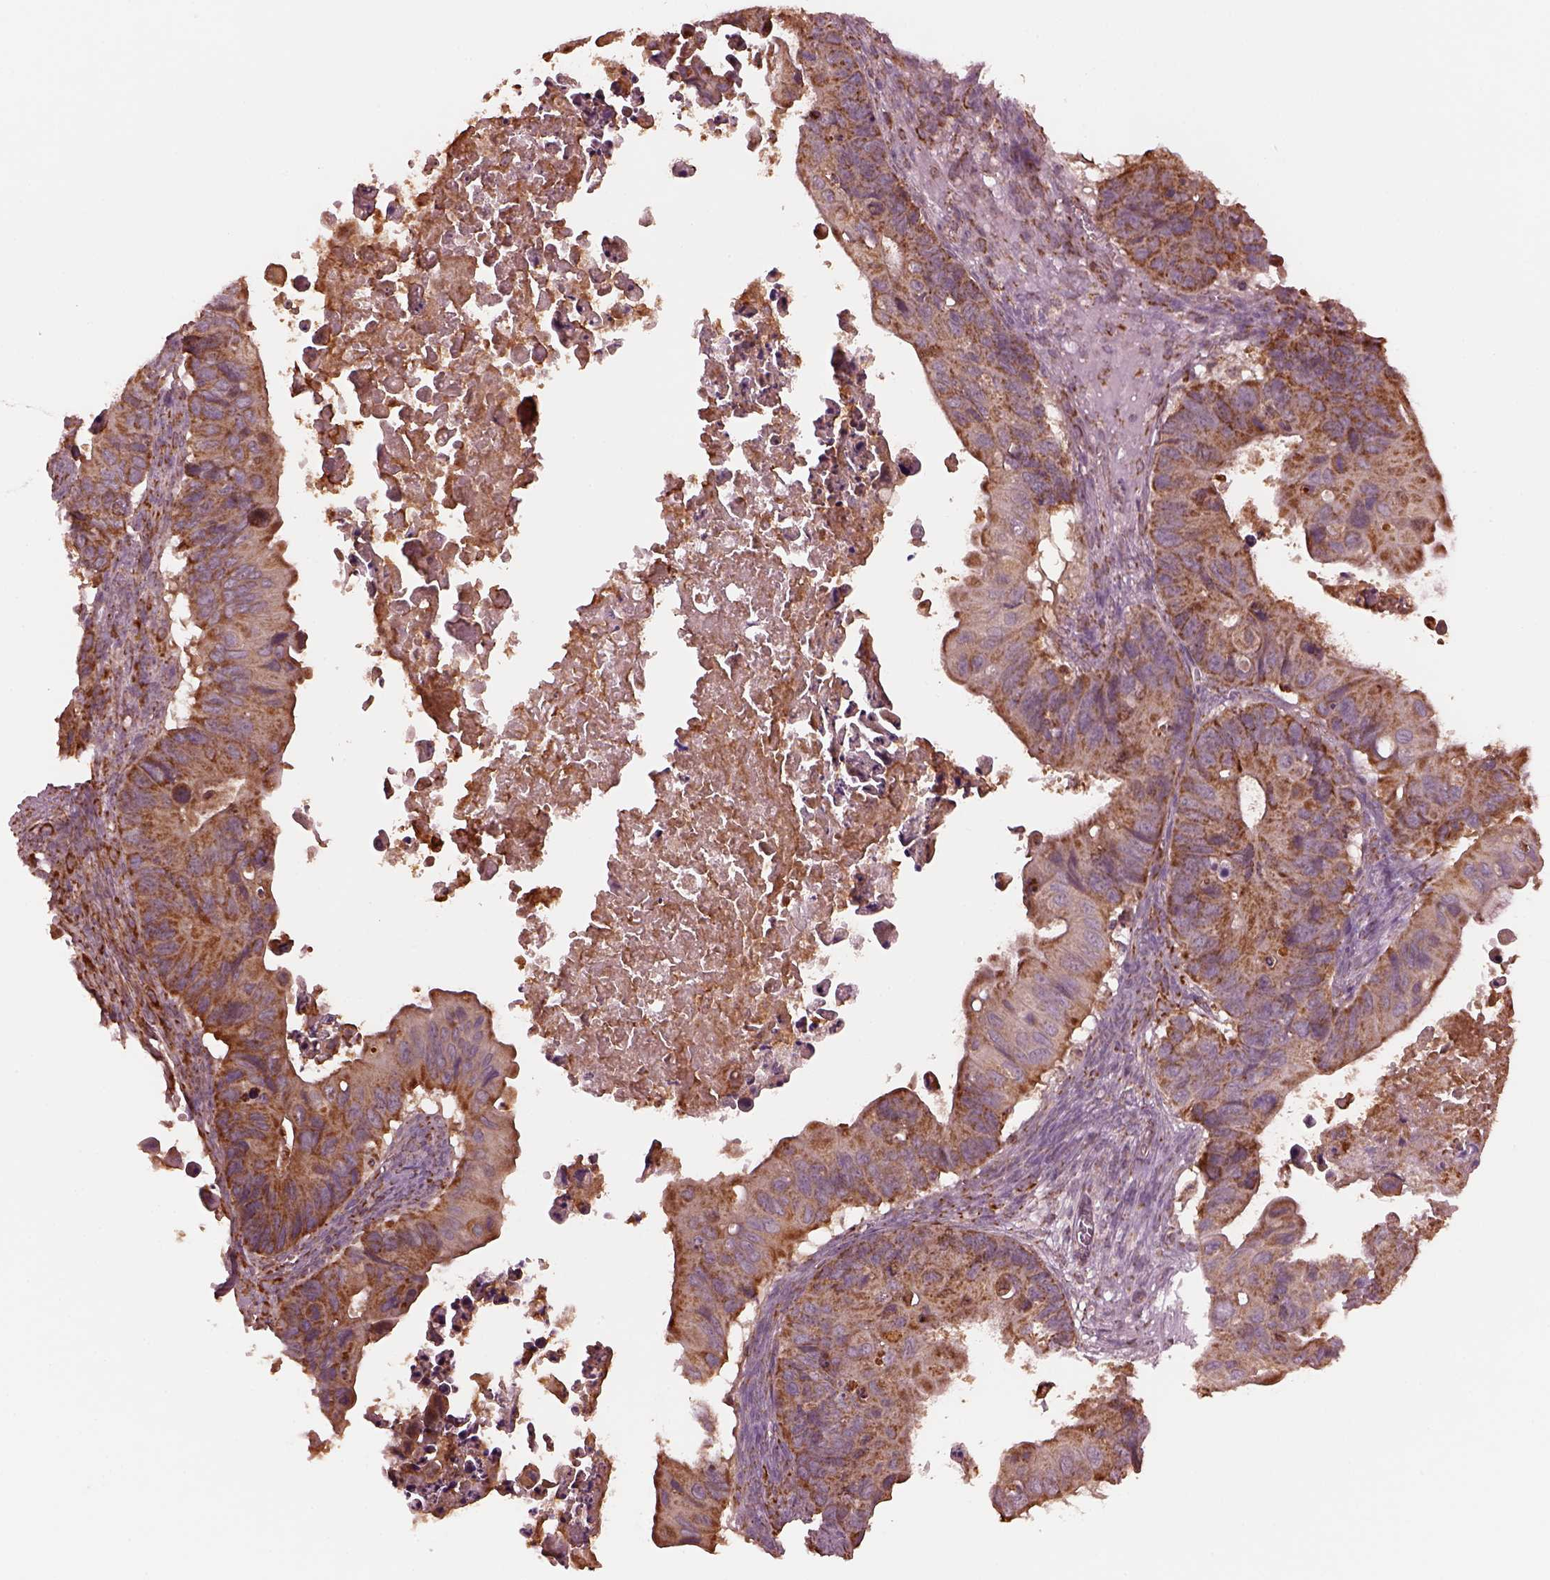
{"staining": {"intensity": "moderate", "quantity": ">75%", "location": "cytoplasmic/membranous"}, "tissue": "ovarian cancer", "cell_type": "Tumor cells", "image_type": "cancer", "snomed": [{"axis": "morphology", "description": "Cystadenocarcinoma, mucinous, NOS"}, {"axis": "topography", "description": "Ovary"}], "caption": "Moderate cytoplasmic/membranous protein staining is identified in approximately >75% of tumor cells in mucinous cystadenocarcinoma (ovarian).", "gene": "NDUFB10", "patient": {"sex": "female", "age": 64}}